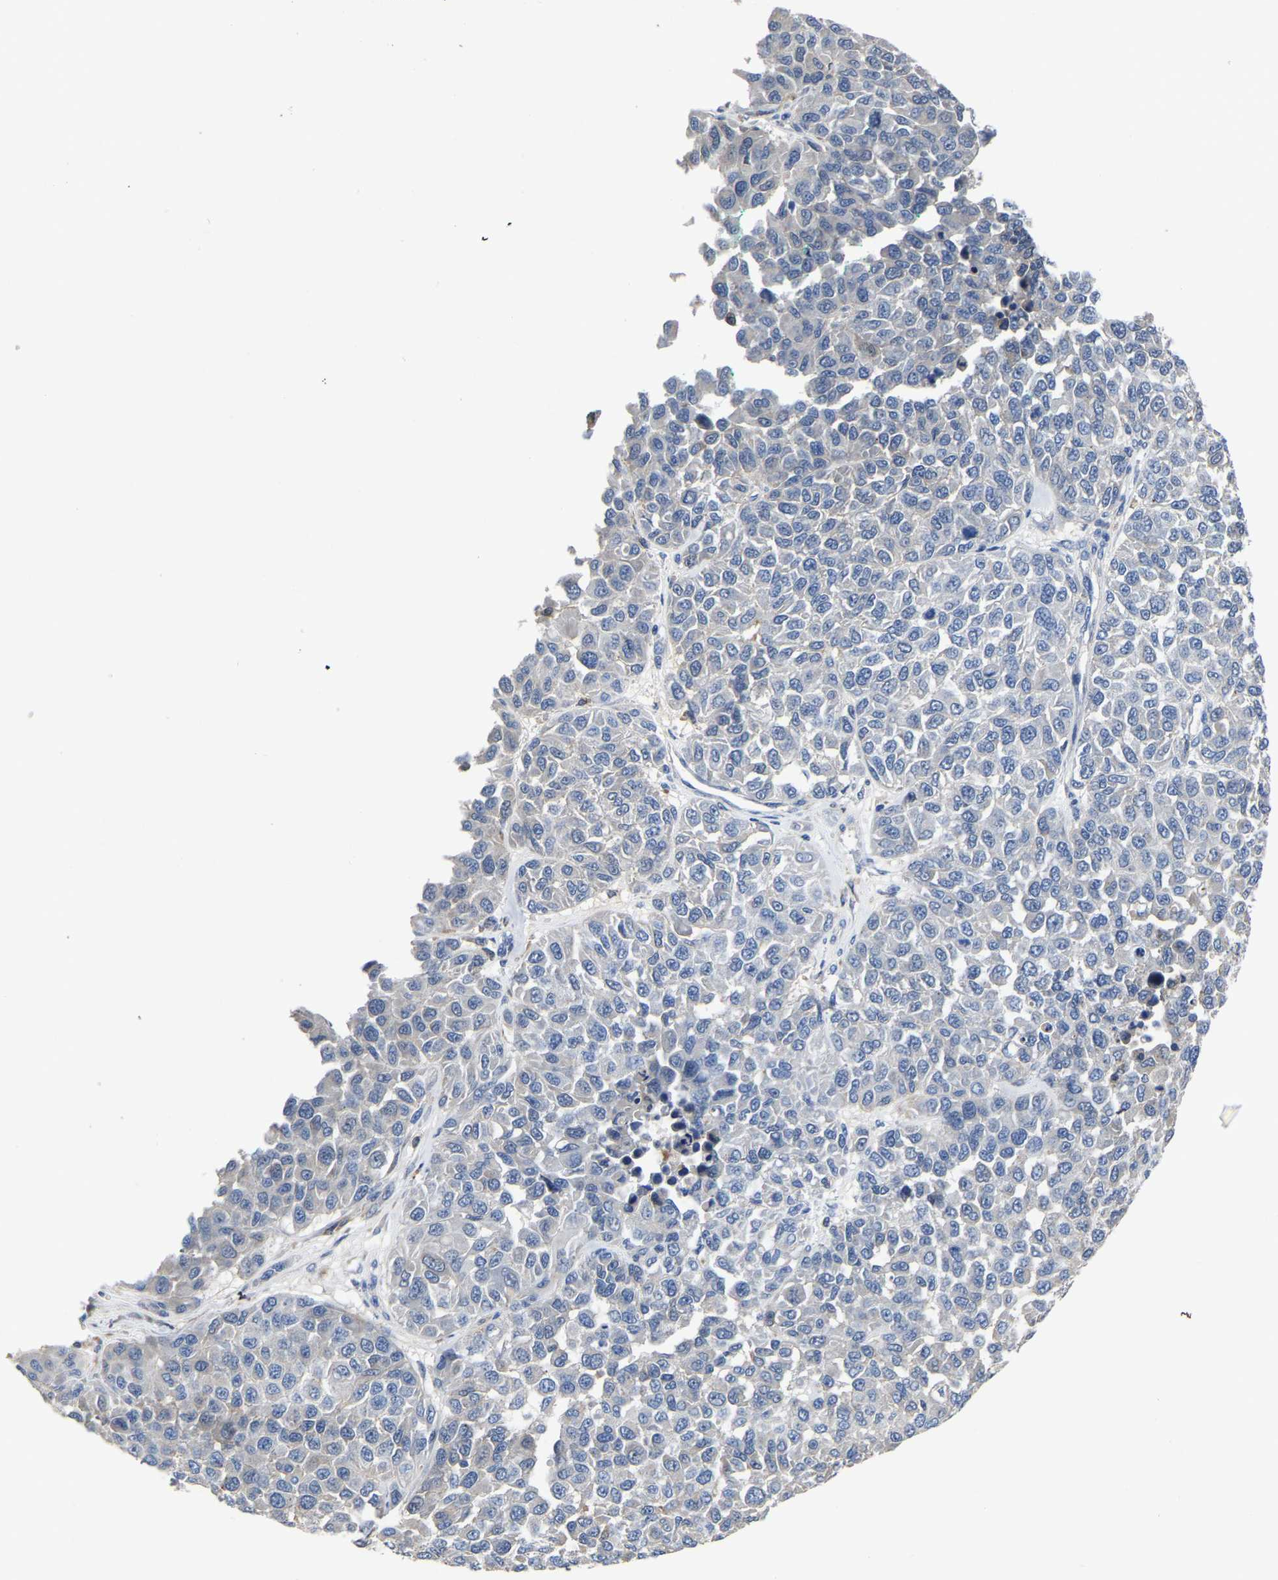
{"staining": {"intensity": "negative", "quantity": "none", "location": "none"}, "tissue": "melanoma", "cell_type": "Tumor cells", "image_type": "cancer", "snomed": [{"axis": "morphology", "description": "Malignant melanoma, NOS"}, {"axis": "topography", "description": "Skin"}], "caption": "This is a micrograph of IHC staining of melanoma, which shows no expression in tumor cells.", "gene": "ATG2B", "patient": {"sex": "male", "age": 62}}